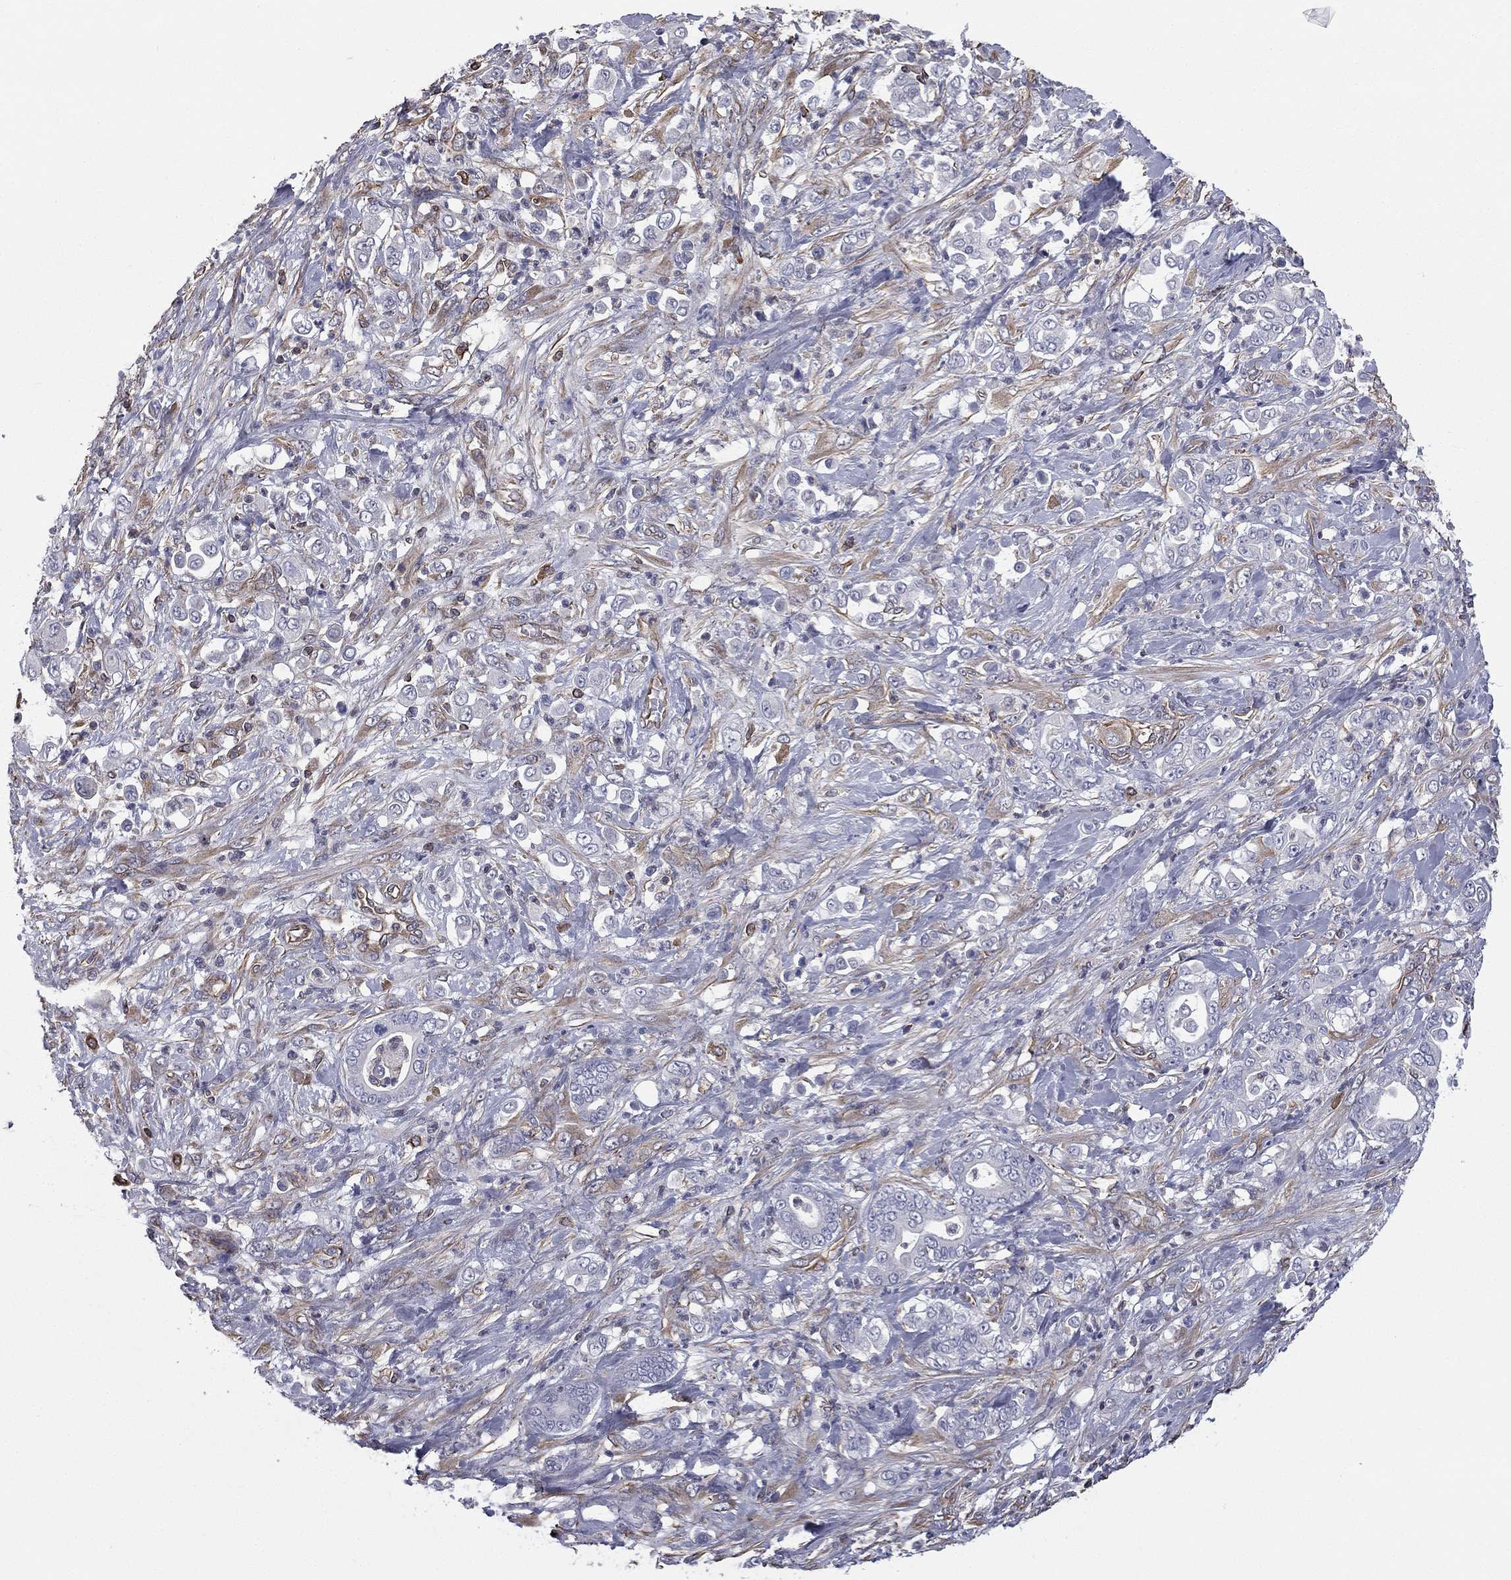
{"staining": {"intensity": "negative", "quantity": "none", "location": "none"}, "tissue": "stomach cancer", "cell_type": "Tumor cells", "image_type": "cancer", "snomed": [{"axis": "morphology", "description": "Adenocarcinoma, NOS"}, {"axis": "topography", "description": "Stomach"}], "caption": "Immunohistochemistry image of neoplastic tissue: human stomach cancer stained with DAB shows no significant protein expression in tumor cells.", "gene": "SCUBE1", "patient": {"sex": "female", "age": 79}}